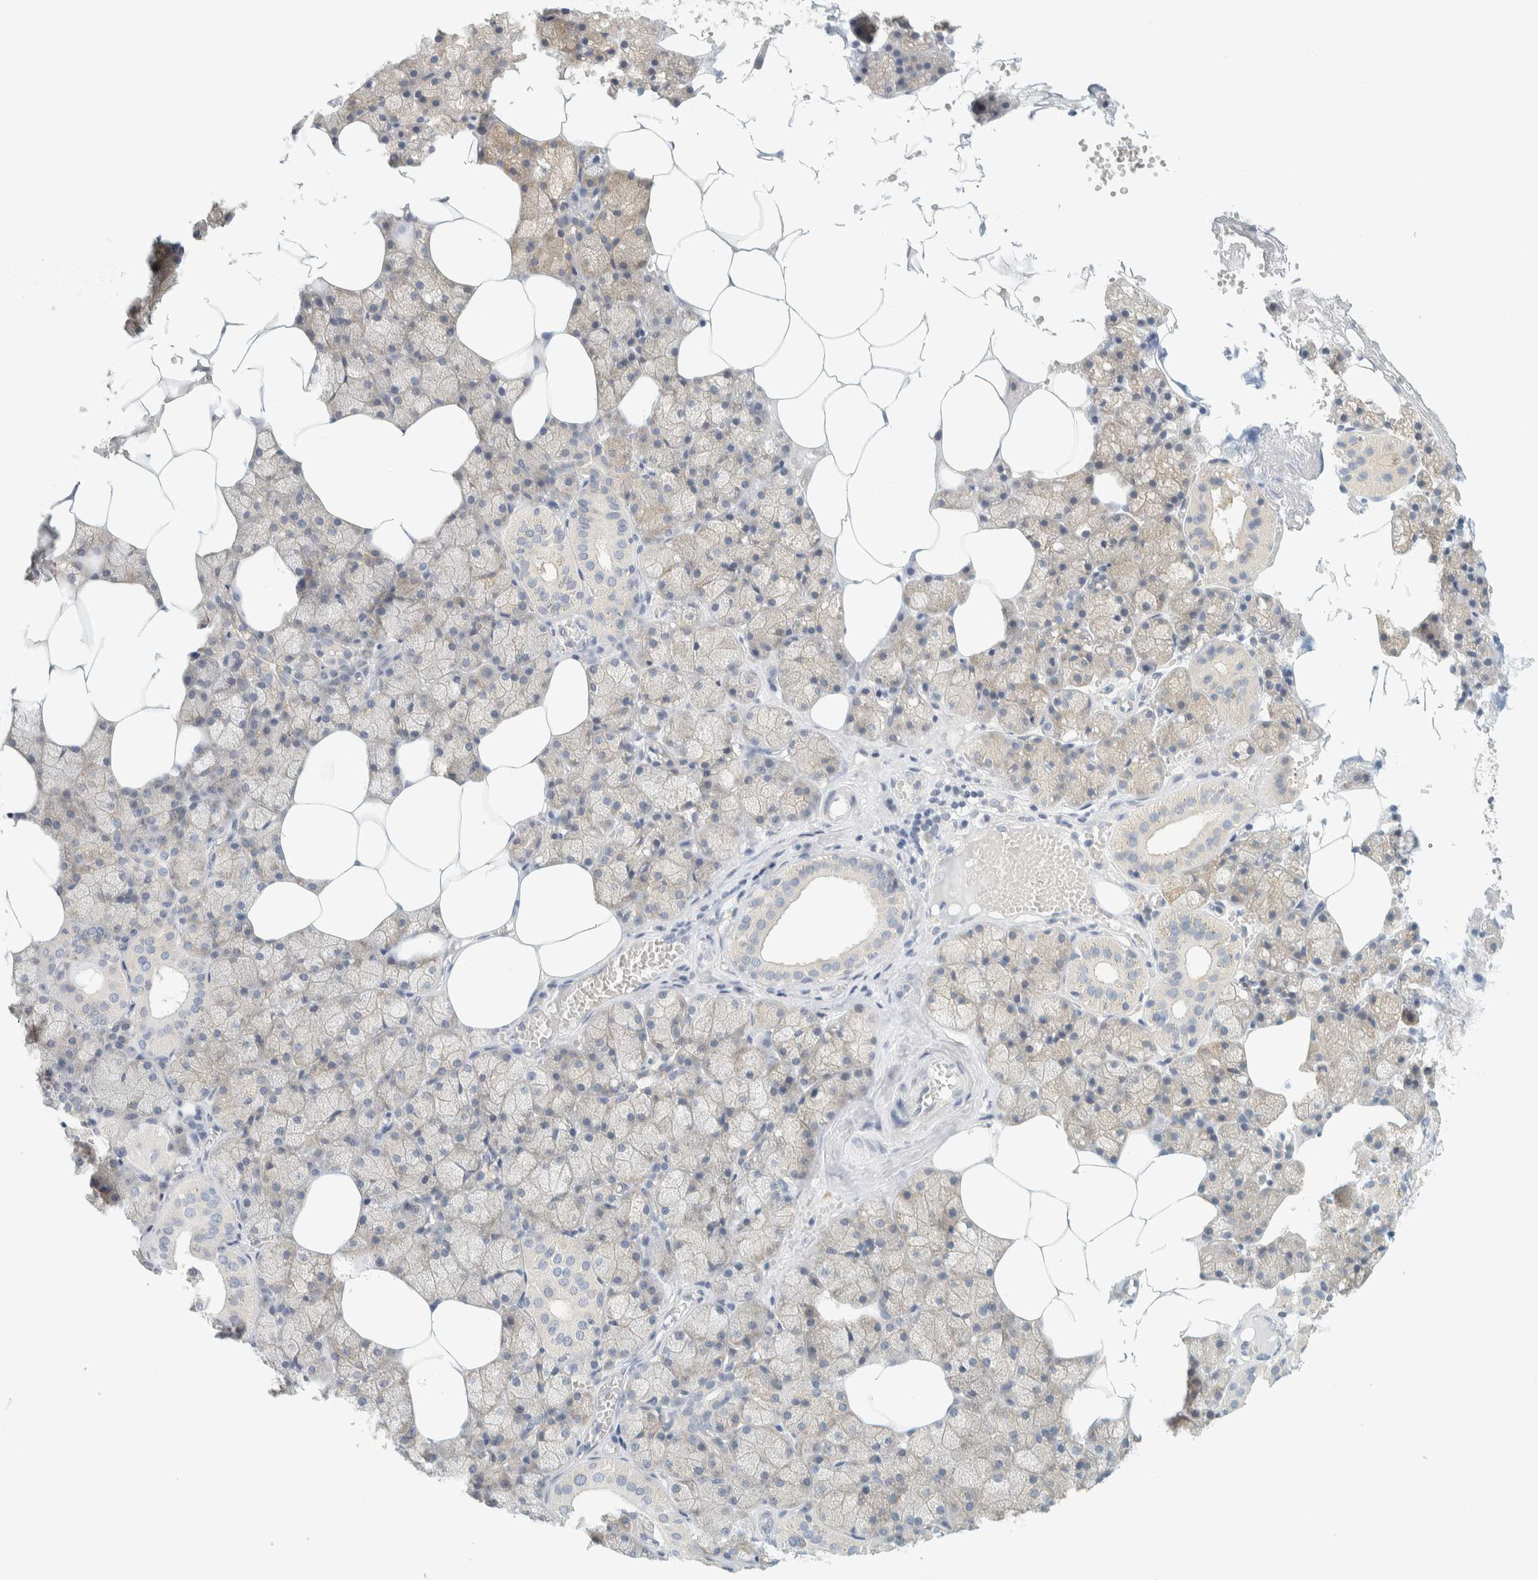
{"staining": {"intensity": "negative", "quantity": "none", "location": "none"}, "tissue": "salivary gland", "cell_type": "Glandular cells", "image_type": "normal", "snomed": [{"axis": "morphology", "description": "Normal tissue, NOS"}, {"axis": "topography", "description": "Salivary gland"}], "caption": "High magnification brightfield microscopy of benign salivary gland stained with DAB (3,3'-diaminobenzidine) (brown) and counterstained with hematoxylin (blue): glandular cells show no significant expression. (Brightfield microscopy of DAB immunohistochemistry at high magnification).", "gene": "AARSD1", "patient": {"sex": "male", "age": 62}}